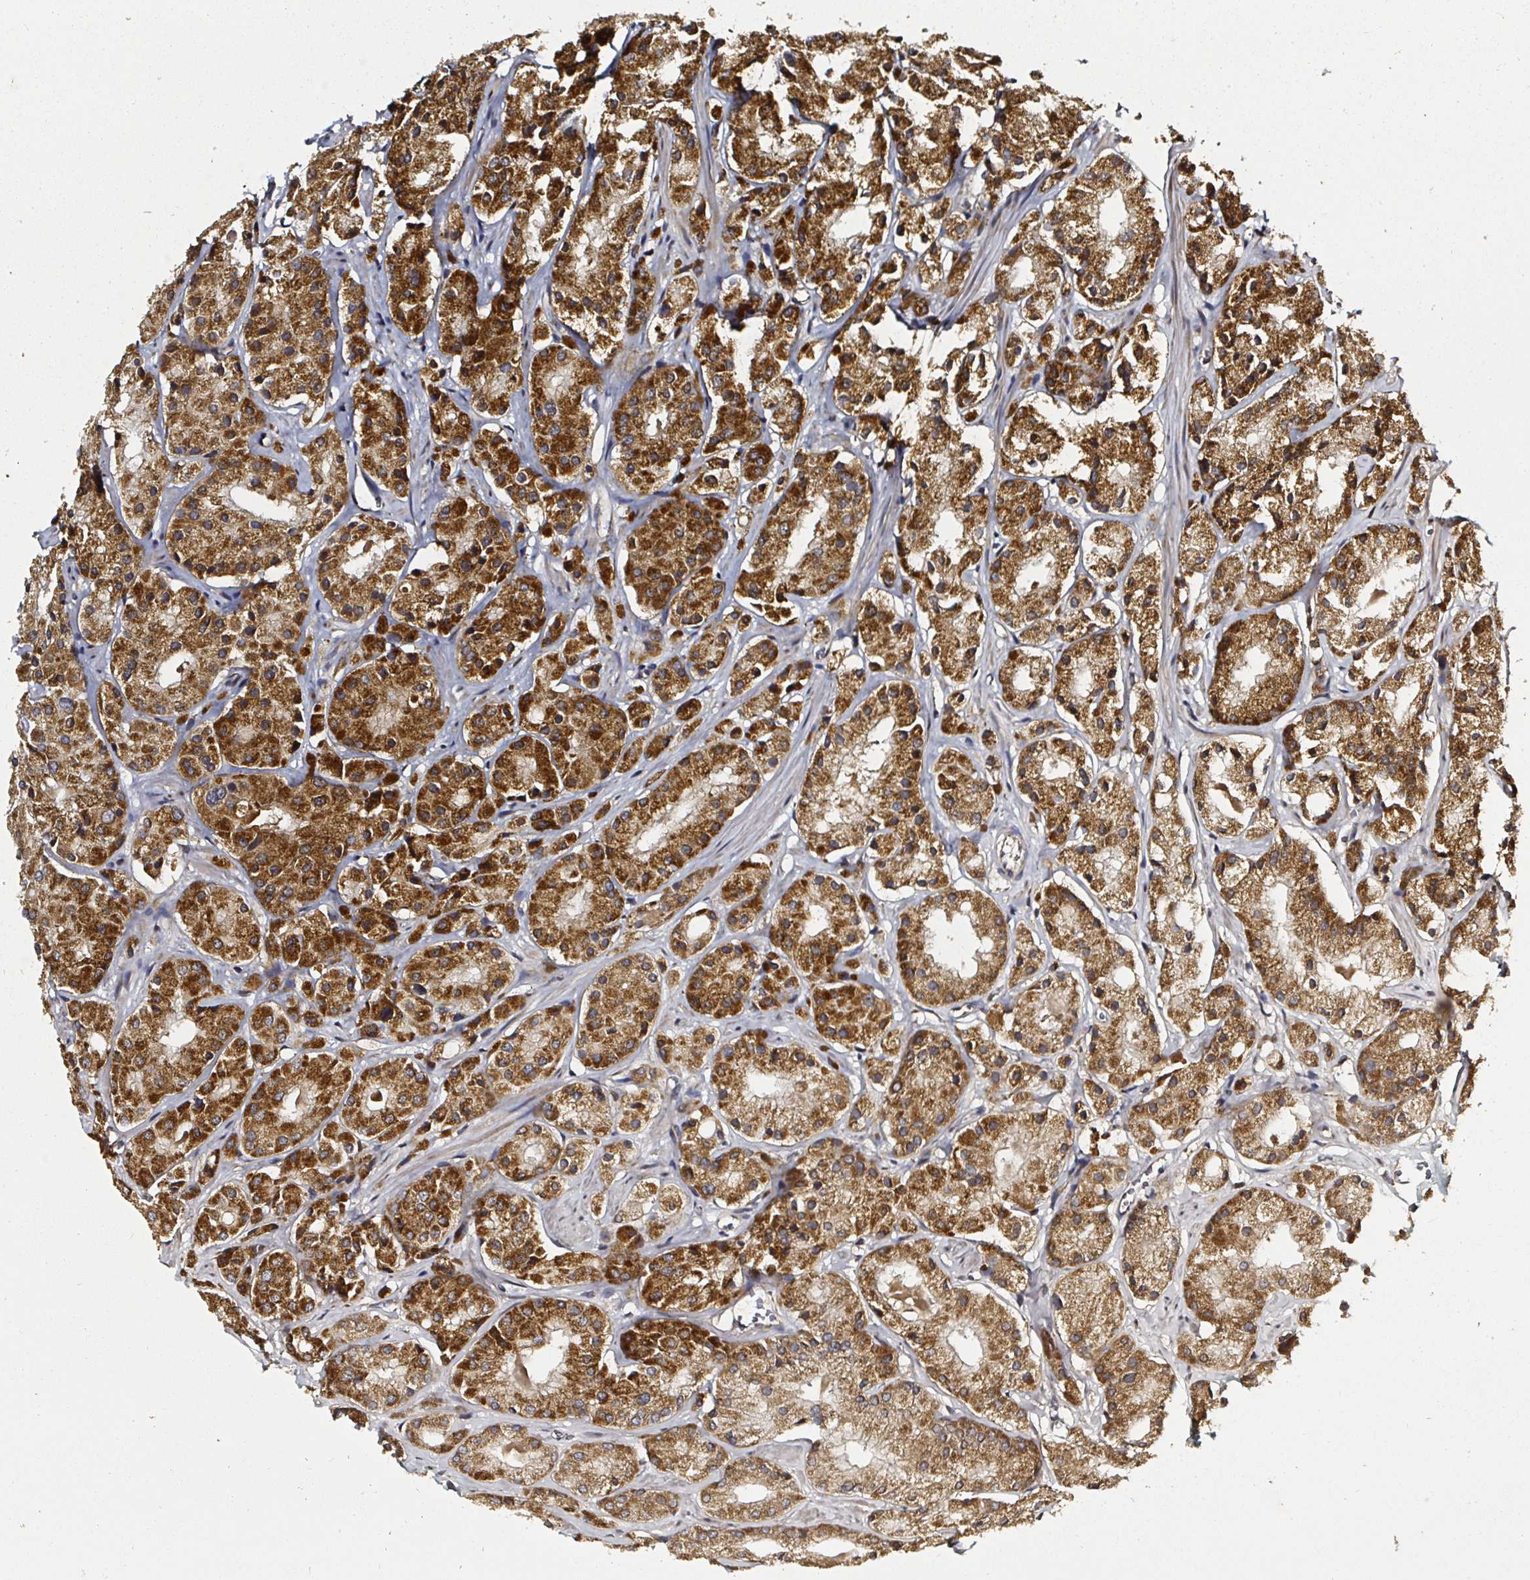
{"staining": {"intensity": "strong", "quantity": ">75%", "location": "cytoplasmic/membranous"}, "tissue": "prostate cancer", "cell_type": "Tumor cells", "image_type": "cancer", "snomed": [{"axis": "morphology", "description": "Adenocarcinoma, Low grade"}, {"axis": "topography", "description": "Prostate"}], "caption": "IHC of prostate adenocarcinoma (low-grade) reveals high levels of strong cytoplasmic/membranous staining in about >75% of tumor cells.", "gene": "ATAD3B", "patient": {"sex": "male", "age": 69}}